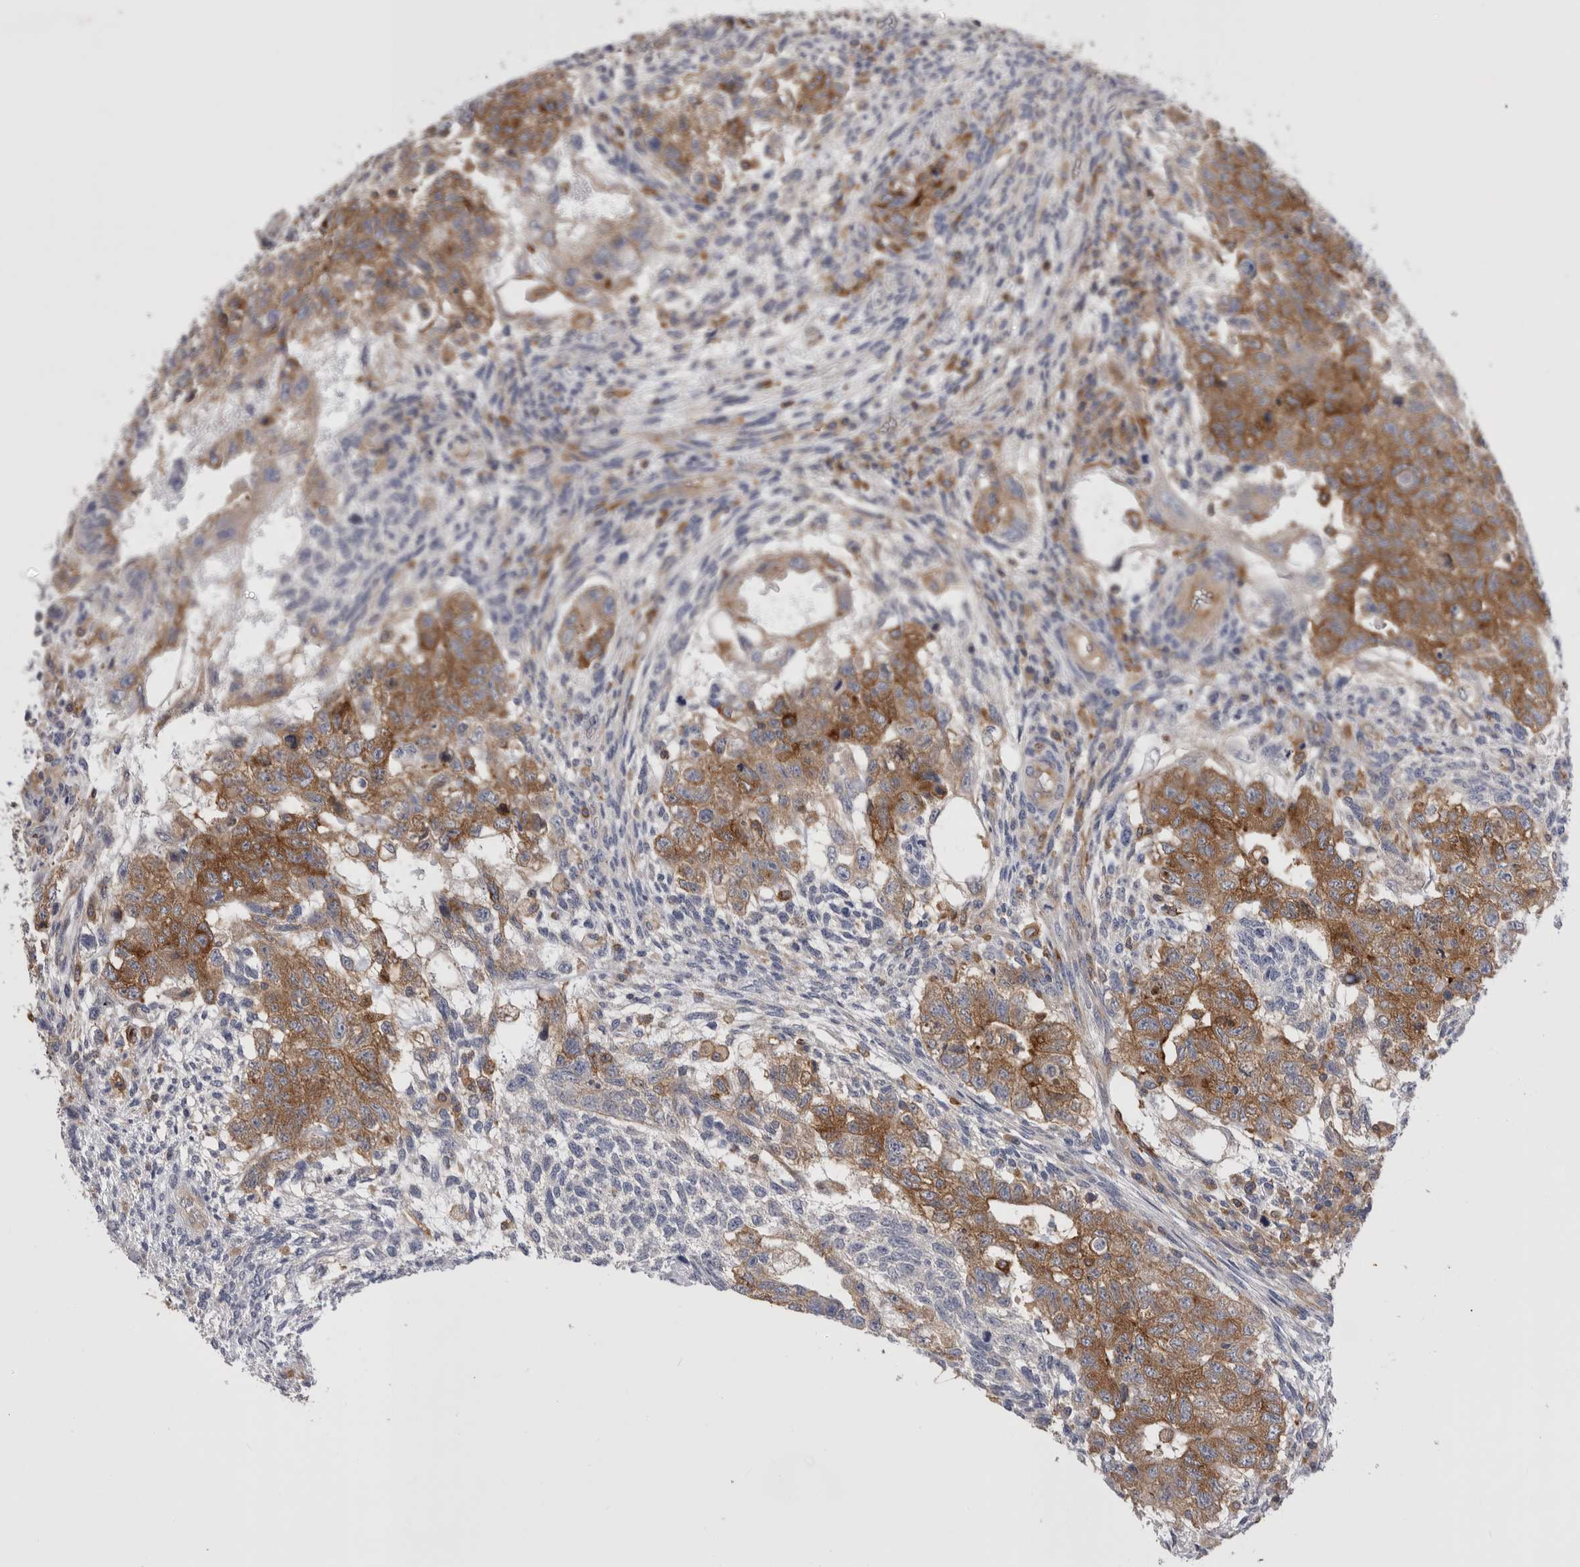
{"staining": {"intensity": "moderate", "quantity": ">75%", "location": "cytoplasmic/membranous"}, "tissue": "testis cancer", "cell_type": "Tumor cells", "image_type": "cancer", "snomed": [{"axis": "morphology", "description": "Normal tissue, NOS"}, {"axis": "morphology", "description": "Carcinoma, Embryonal, NOS"}, {"axis": "topography", "description": "Testis"}], "caption": "This histopathology image demonstrates testis cancer stained with immunohistochemistry (IHC) to label a protein in brown. The cytoplasmic/membranous of tumor cells show moderate positivity for the protein. Nuclei are counter-stained blue.", "gene": "RAB11FIP1", "patient": {"sex": "male", "age": 36}}